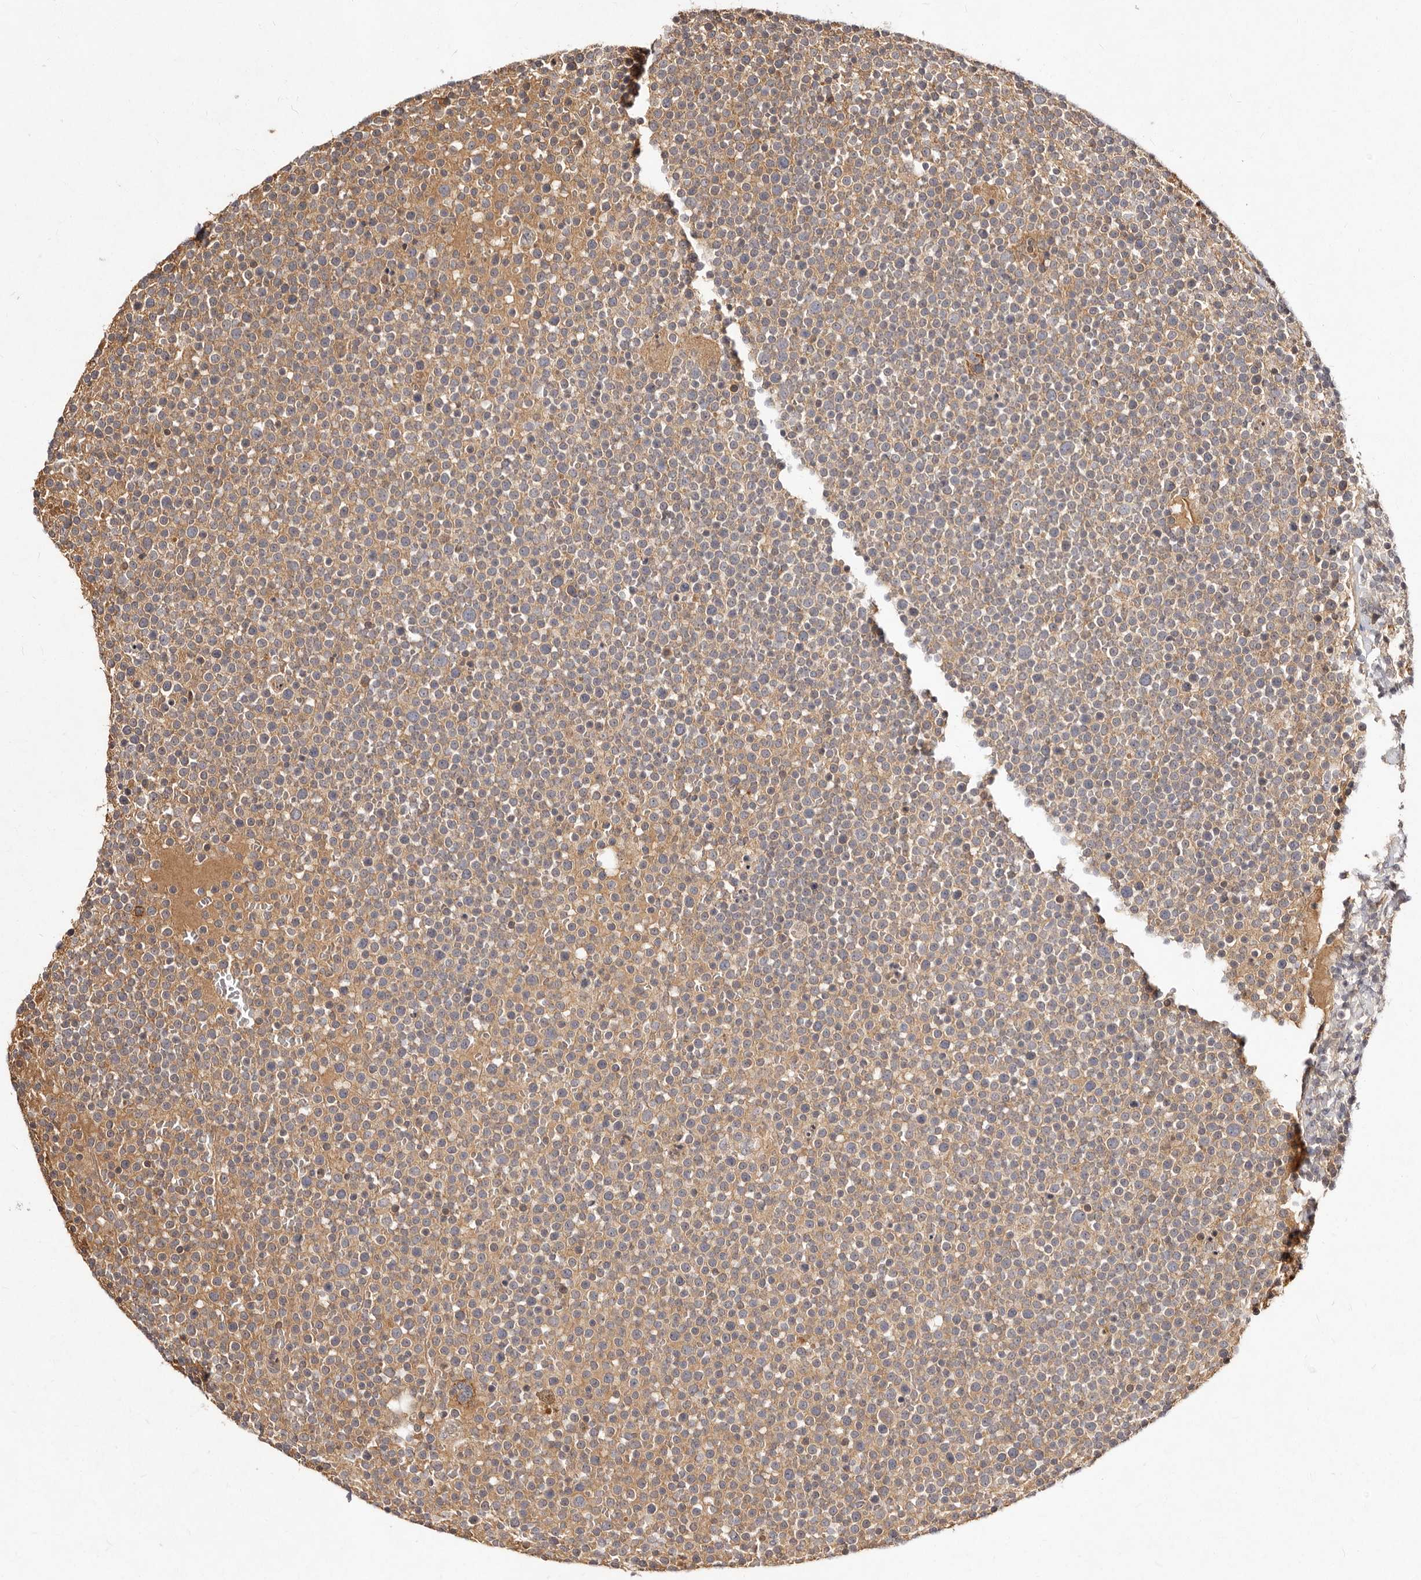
{"staining": {"intensity": "weak", "quantity": "<25%", "location": "cytoplasmic/membranous"}, "tissue": "lymphoma", "cell_type": "Tumor cells", "image_type": "cancer", "snomed": [{"axis": "morphology", "description": "Malignant lymphoma, non-Hodgkin's type, High grade"}, {"axis": "topography", "description": "Lymph node"}], "caption": "IHC of human malignant lymphoma, non-Hodgkin's type (high-grade) displays no positivity in tumor cells.", "gene": "LCORL", "patient": {"sex": "male", "age": 61}}